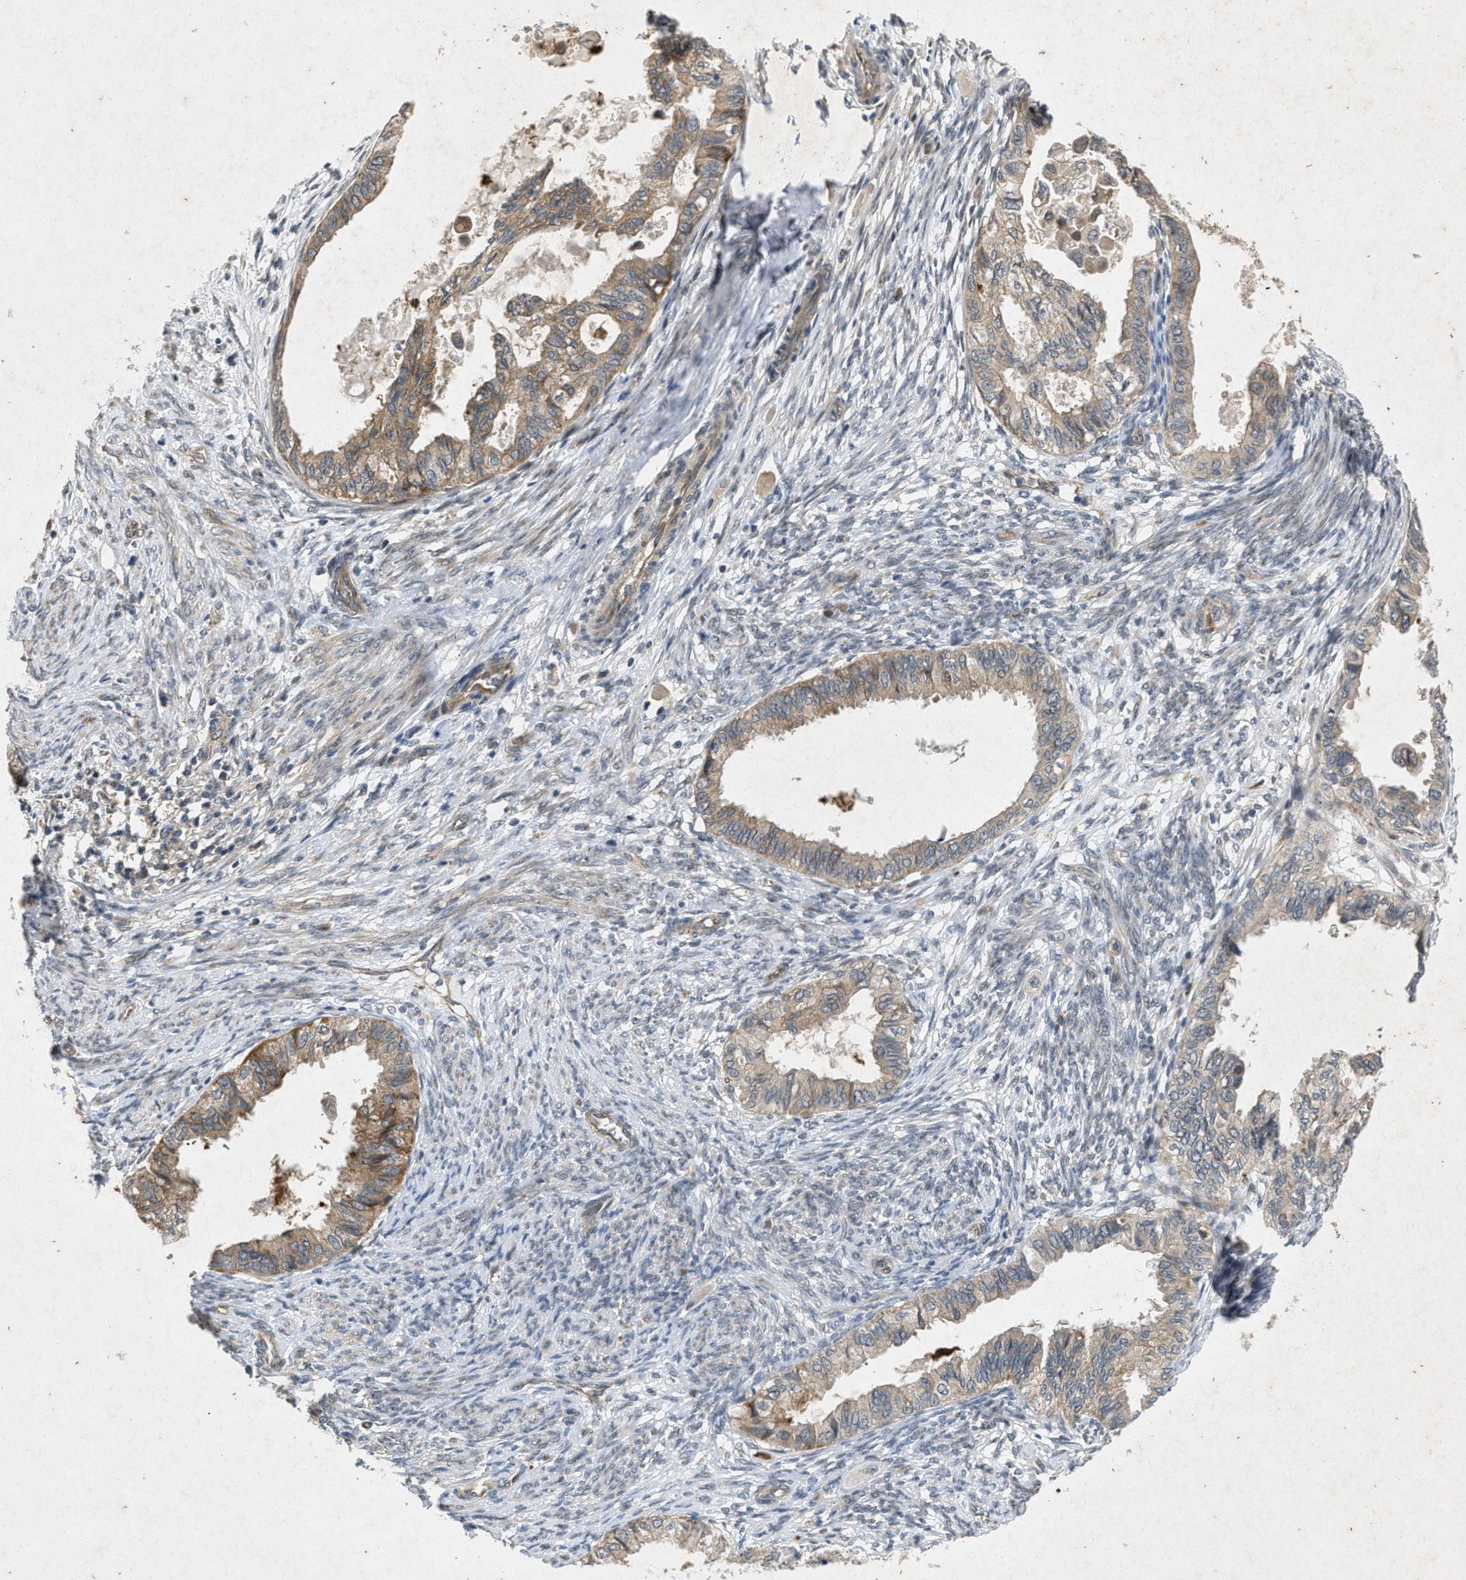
{"staining": {"intensity": "moderate", "quantity": ">75%", "location": "cytoplasmic/membranous"}, "tissue": "cervical cancer", "cell_type": "Tumor cells", "image_type": "cancer", "snomed": [{"axis": "morphology", "description": "Normal tissue, NOS"}, {"axis": "morphology", "description": "Adenocarcinoma, NOS"}, {"axis": "topography", "description": "Cervix"}, {"axis": "topography", "description": "Endometrium"}], "caption": "Cervical adenocarcinoma stained for a protein exhibits moderate cytoplasmic/membranous positivity in tumor cells. (Brightfield microscopy of DAB IHC at high magnification).", "gene": "PRKG2", "patient": {"sex": "female", "age": 86}}